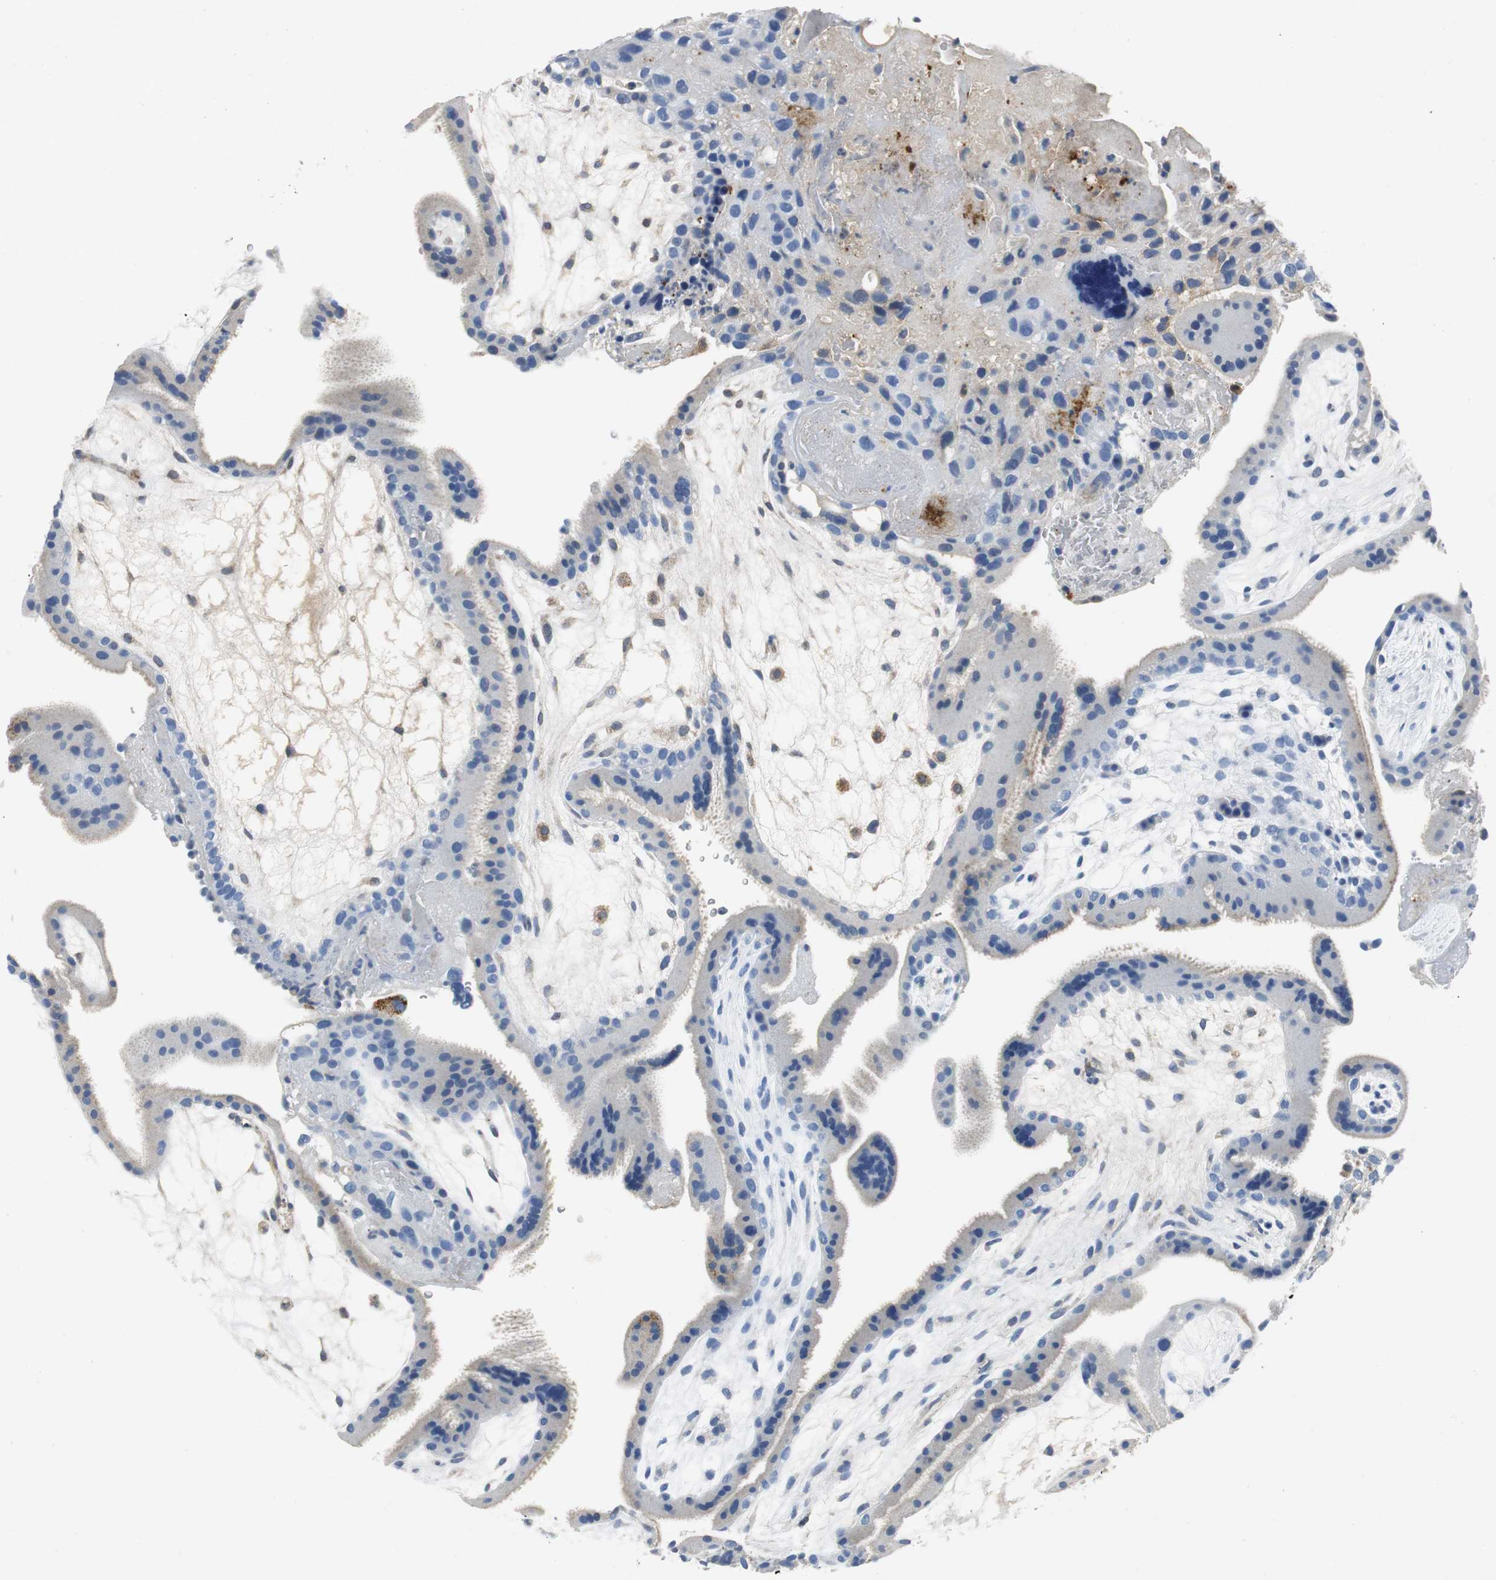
{"staining": {"intensity": "negative", "quantity": "none", "location": "none"}, "tissue": "placenta", "cell_type": "Decidual cells", "image_type": "normal", "snomed": [{"axis": "morphology", "description": "Normal tissue, NOS"}, {"axis": "topography", "description": "Placenta"}], "caption": "Protein analysis of unremarkable placenta reveals no significant staining in decidual cells.", "gene": "ORM1", "patient": {"sex": "female", "age": 19}}